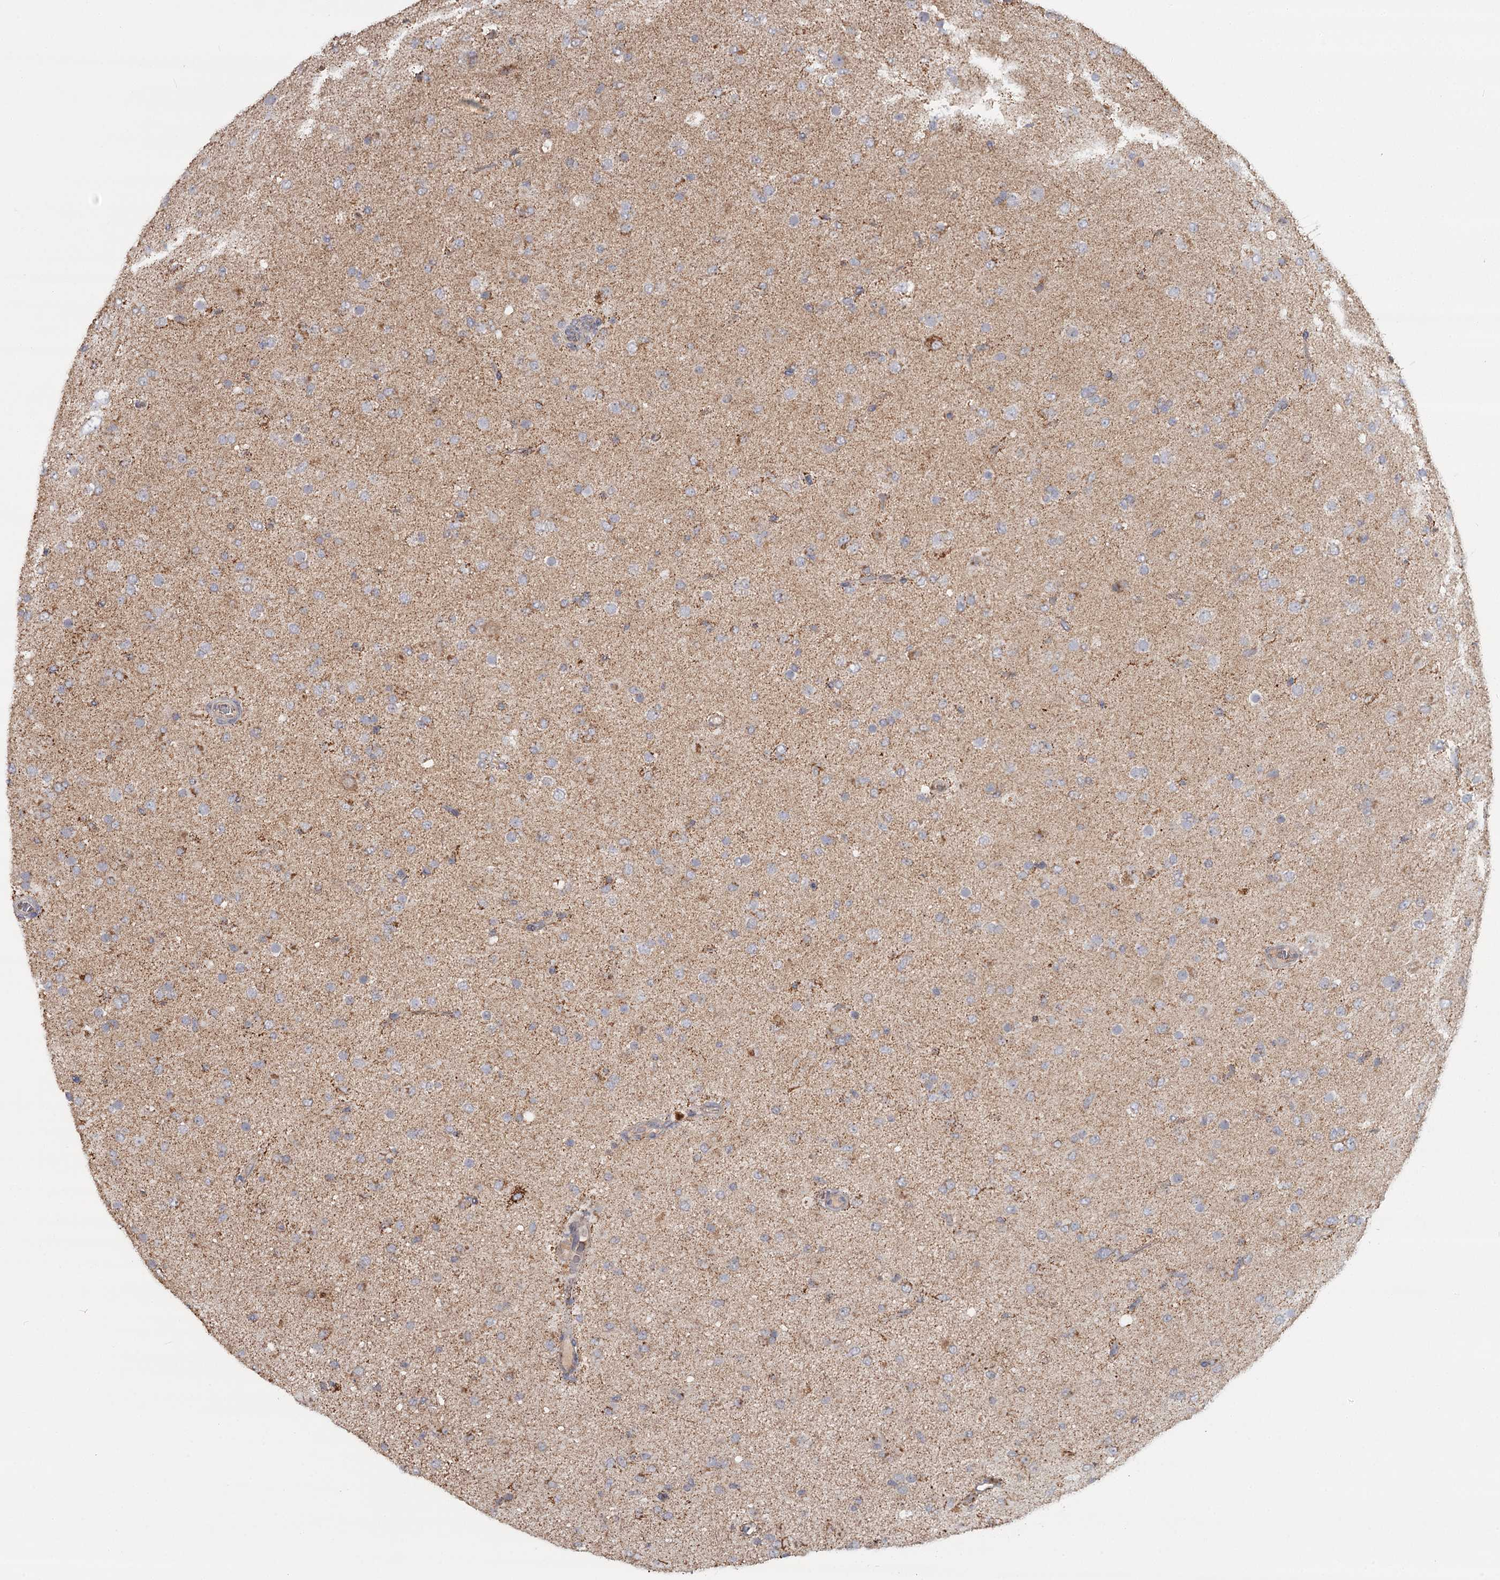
{"staining": {"intensity": "moderate", "quantity": "25%-75%", "location": "cytoplasmic/membranous"}, "tissue": "glioma", "cell_type": "Tumor cells", "image_type": "cancer", "snomed": [{"axis": "morphology", "description": "Glioma, malignant, Low grade"}, {"axis": "topography", "description": "Brain"}], "caption": "Immunohistochemical staining of human malignant glioma (low-grade) demonstrates moderate cytoplasmic/membranous protein staining in approximately 25%-75% of tumor cells. The staining was performed using DAB to visualize the protein expression in brown, while the nuclei were stained in blue with hematoxylin (Magnification: 20x).", "gene": "CDC123", "patient": {"sex": "male", "age": 65}}